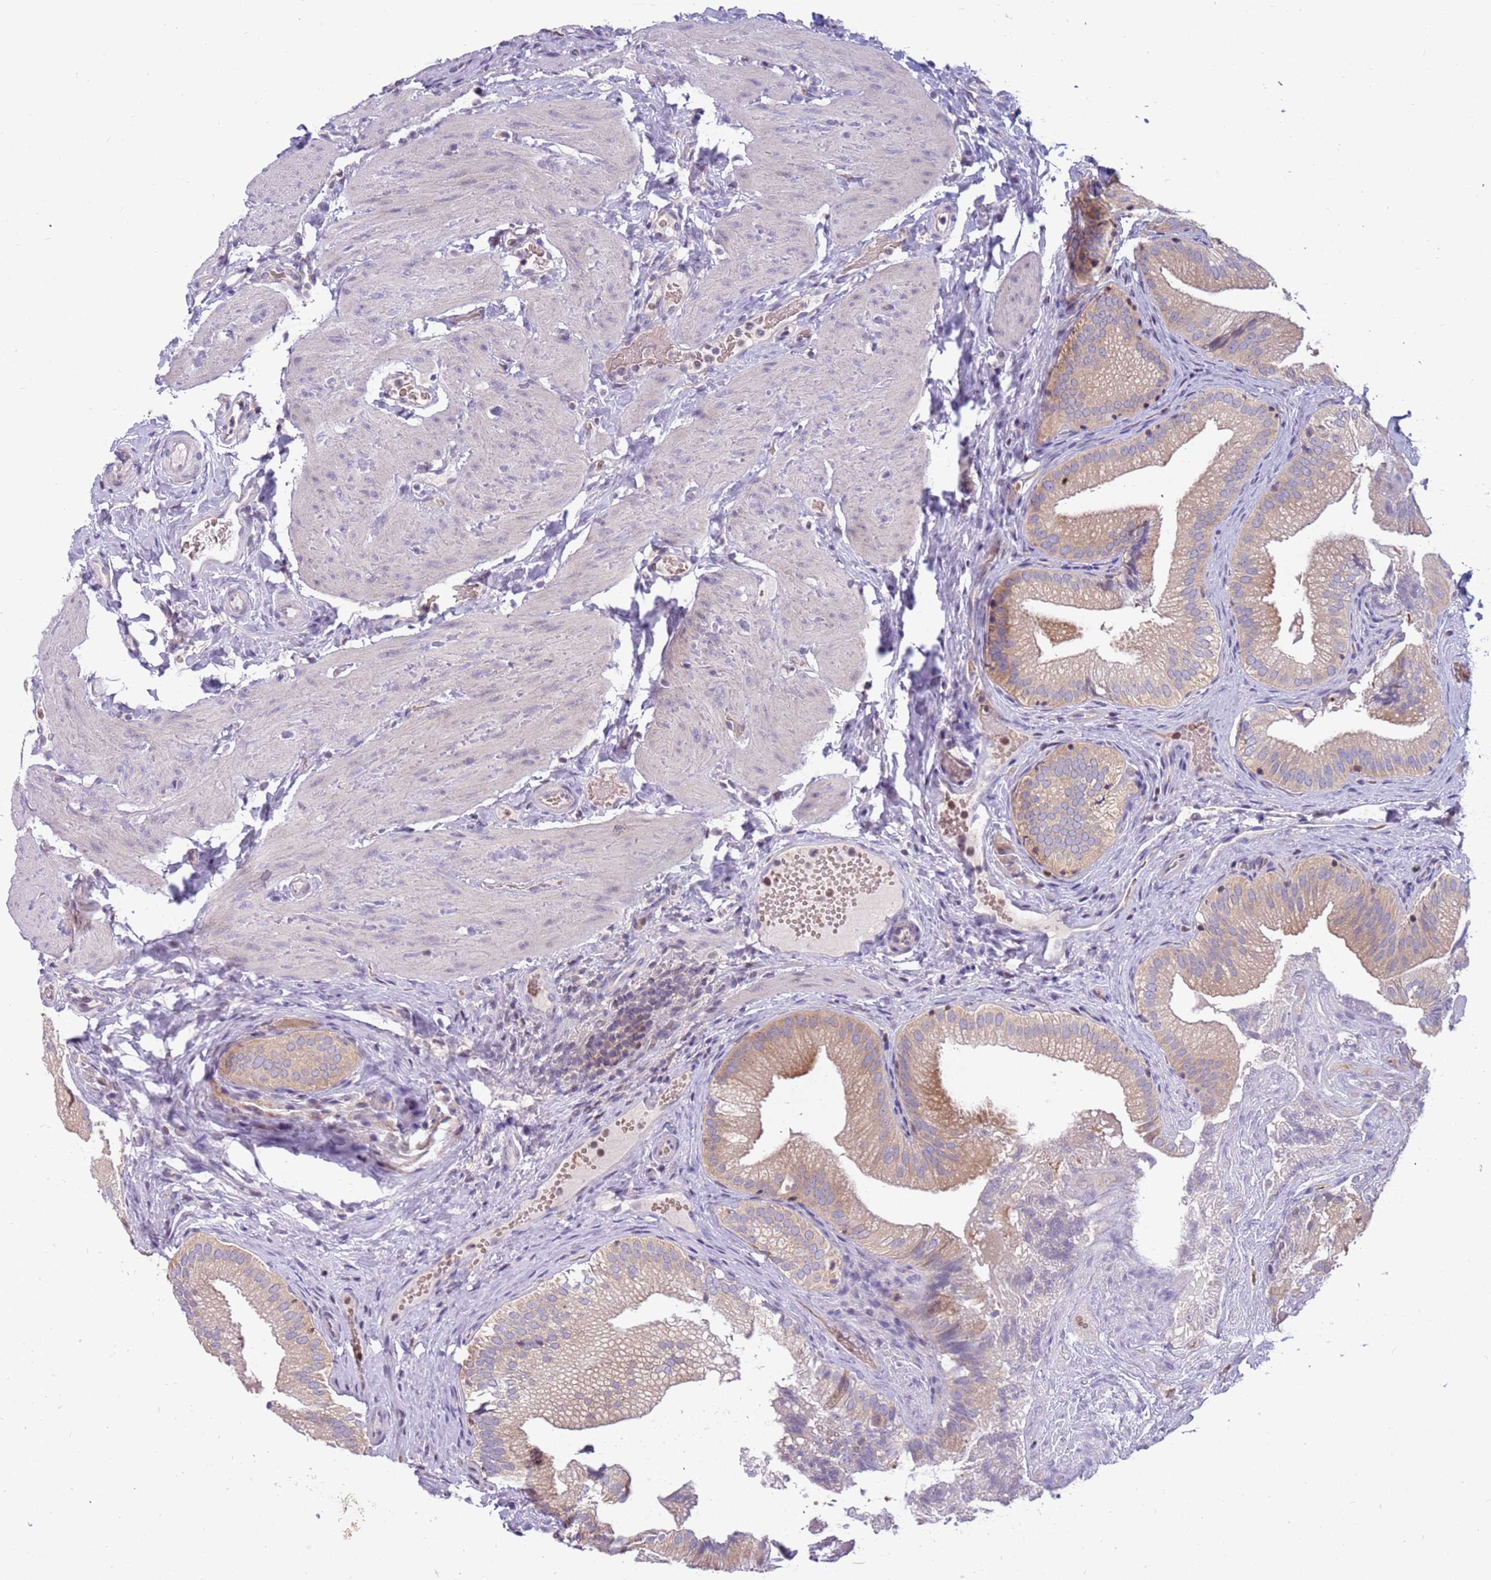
{"staining": {"intensity": "moderate", "quantity": ">75%", "location": "cytoplasmic/membranous"}, "tissue": "gallbladder", "cell_type": "Glandular cells", "image_type": "normal", "snomed": [{"axis": "morphology", "description": "Normal tissue, NOS"}, {"axis": "topography", "description": "Gallbladder"}], "caption": "Protein positivity by immunohistochemistry (IHC) shows moderate cytoplasmic/membranous staining in approximately >75% of glandular cells in benign gallbladder. (Brightfield microscopy of DAB IHC at high magnification).", "gene": "ARHGEF35", "patient": {"sex": "female", "age": 30}}